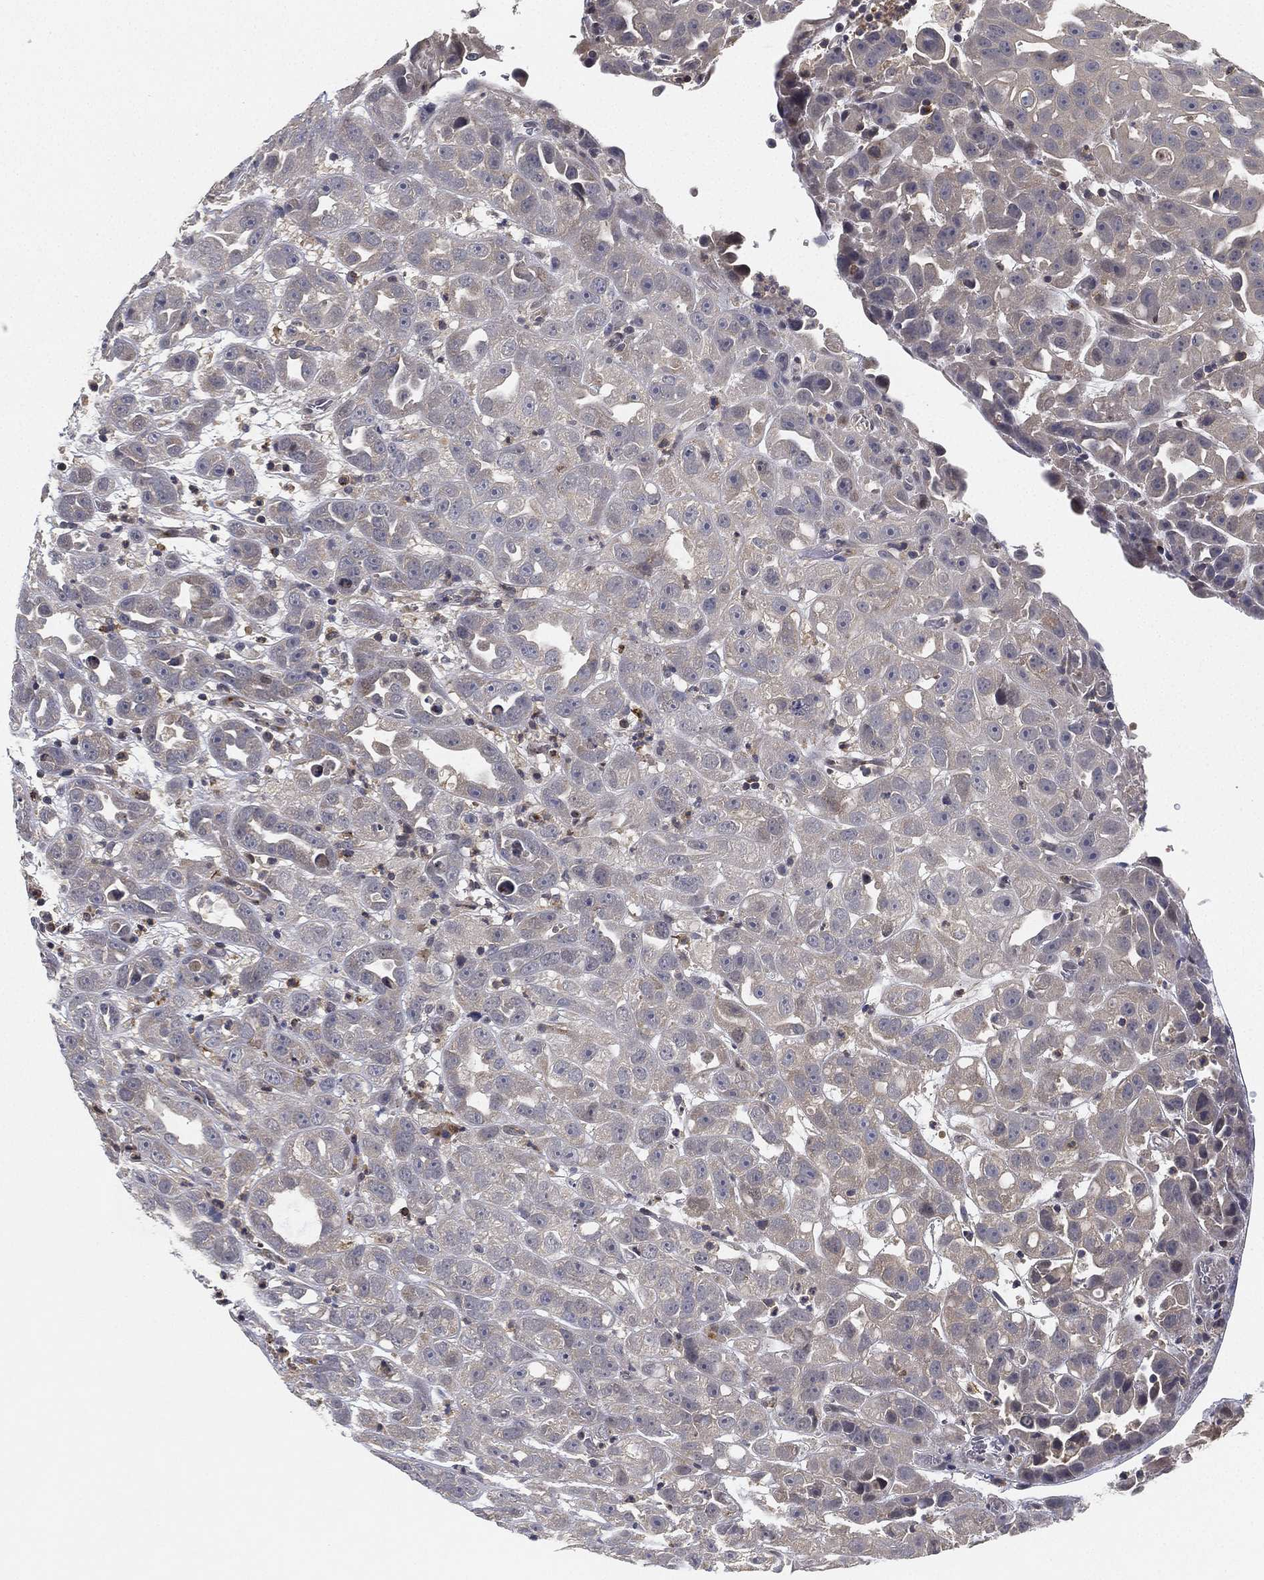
{"staining": {"intensity": "negative", "quantity": "none", "location": "none"}, "tissue": "urothelial cancer", "cell_type": "Tumor cells", "image_type": "cancer", "snomed": [{"axis": "morphology", "description": "Urothelial carcinoma, High grade"}, {"axis": "topography", "description": "Urinary bladder"}], "caption": "Human urothelial carcinoma (high-grade) stained for a protein using immunohistochemistry demonstrates no staining in tumor cells.", "gene": "CFAP251", "patient": {"sex": "female", "age": 41}}